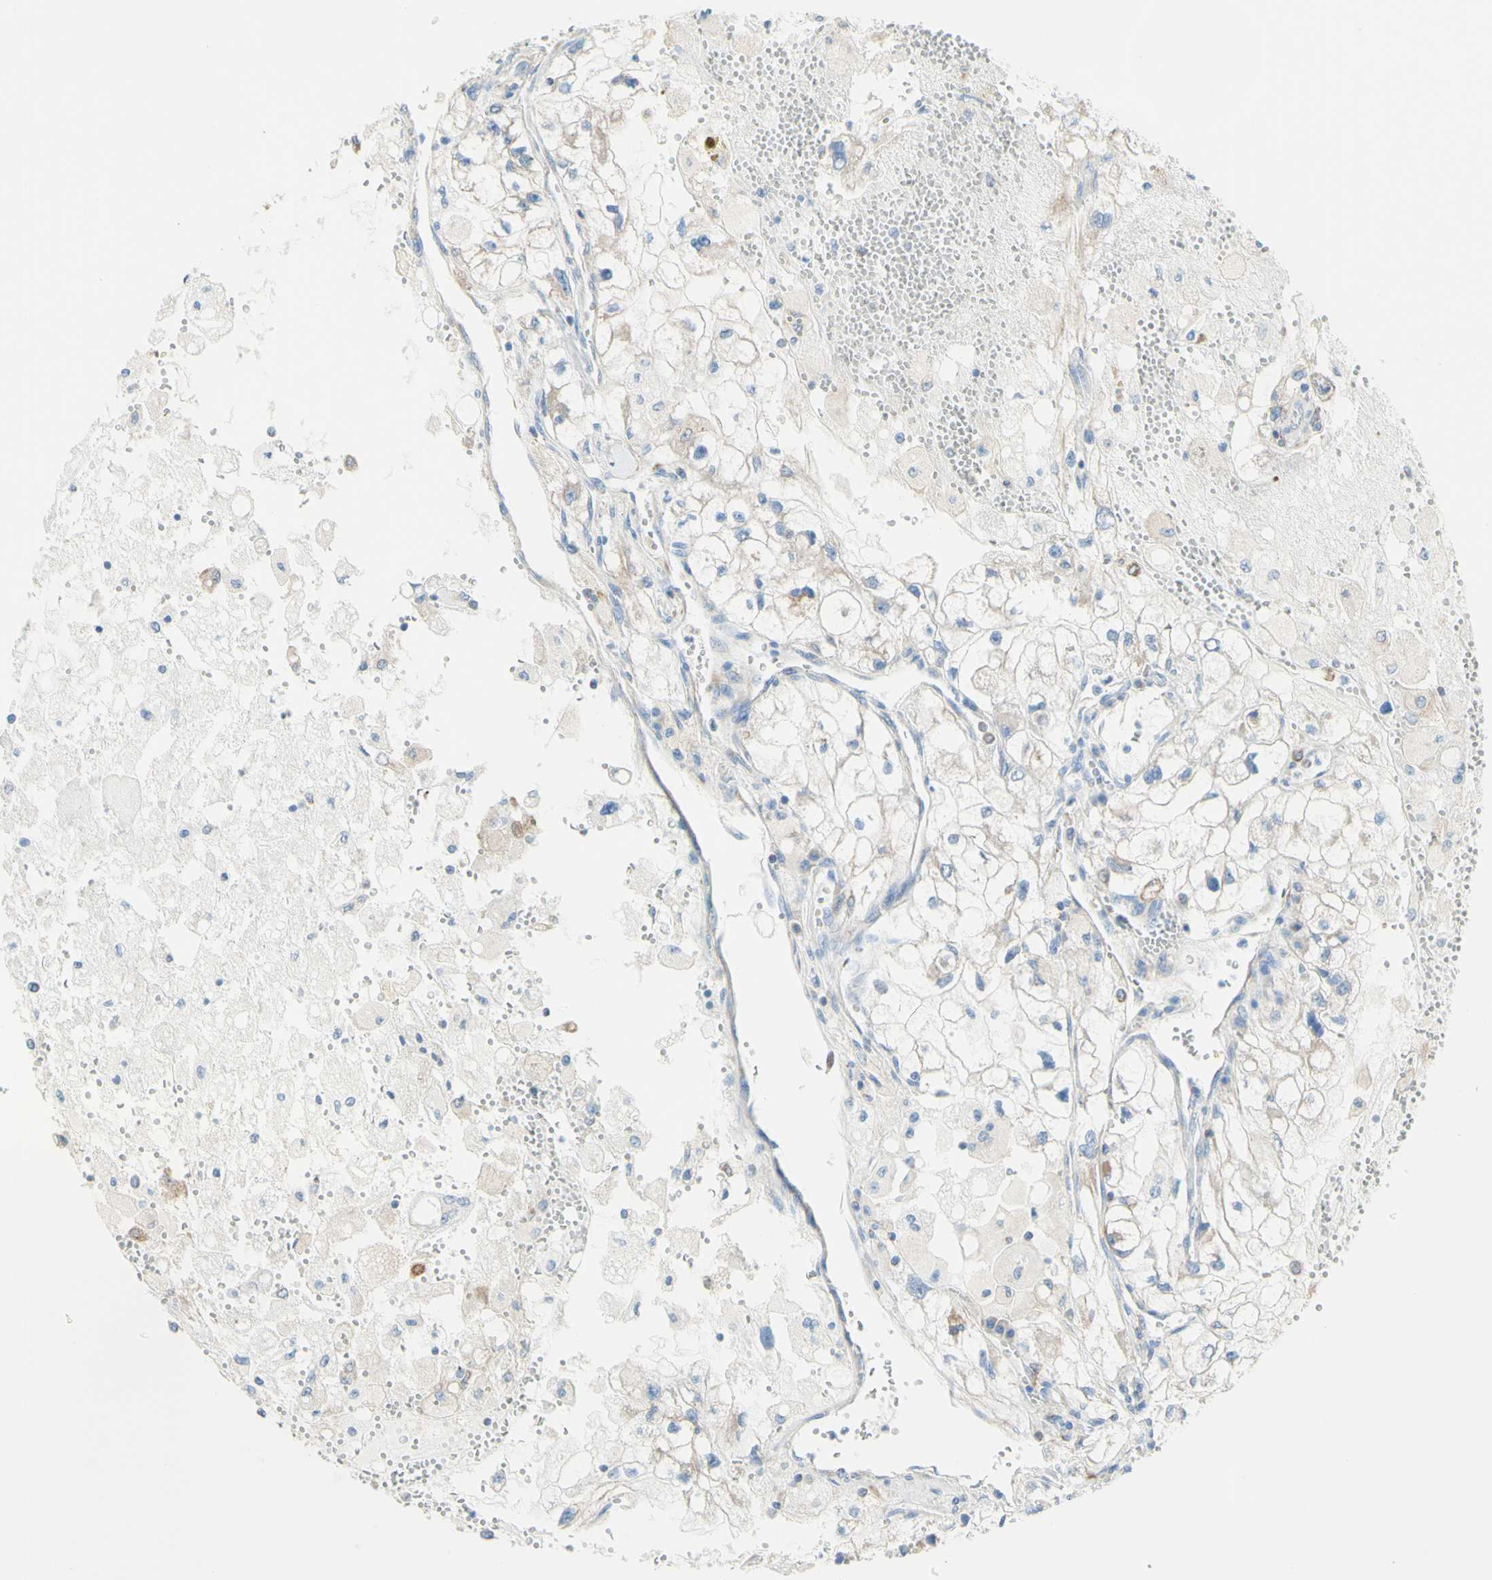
{"staining": {"intensity": "negative", "quantity": "none", "location": "none"}, "tissue": "renal cancer", "cell_type": "Tumor cells", "image_type": "cancer", "snomed": [{"axis": "morphology", "description": "Adenocarcinoma, NOS"}, {"axis": "topography", "description": "Kidney"}], "caption": "DAB (3,3'-diaminobenzidine) immunohistochemical staining of human renal cancer (adenocarcinoma) exhibits no significant positivity in tumor cells.", "gene": "RETREG2", "patient": {"sex": "female", "age": 70}}